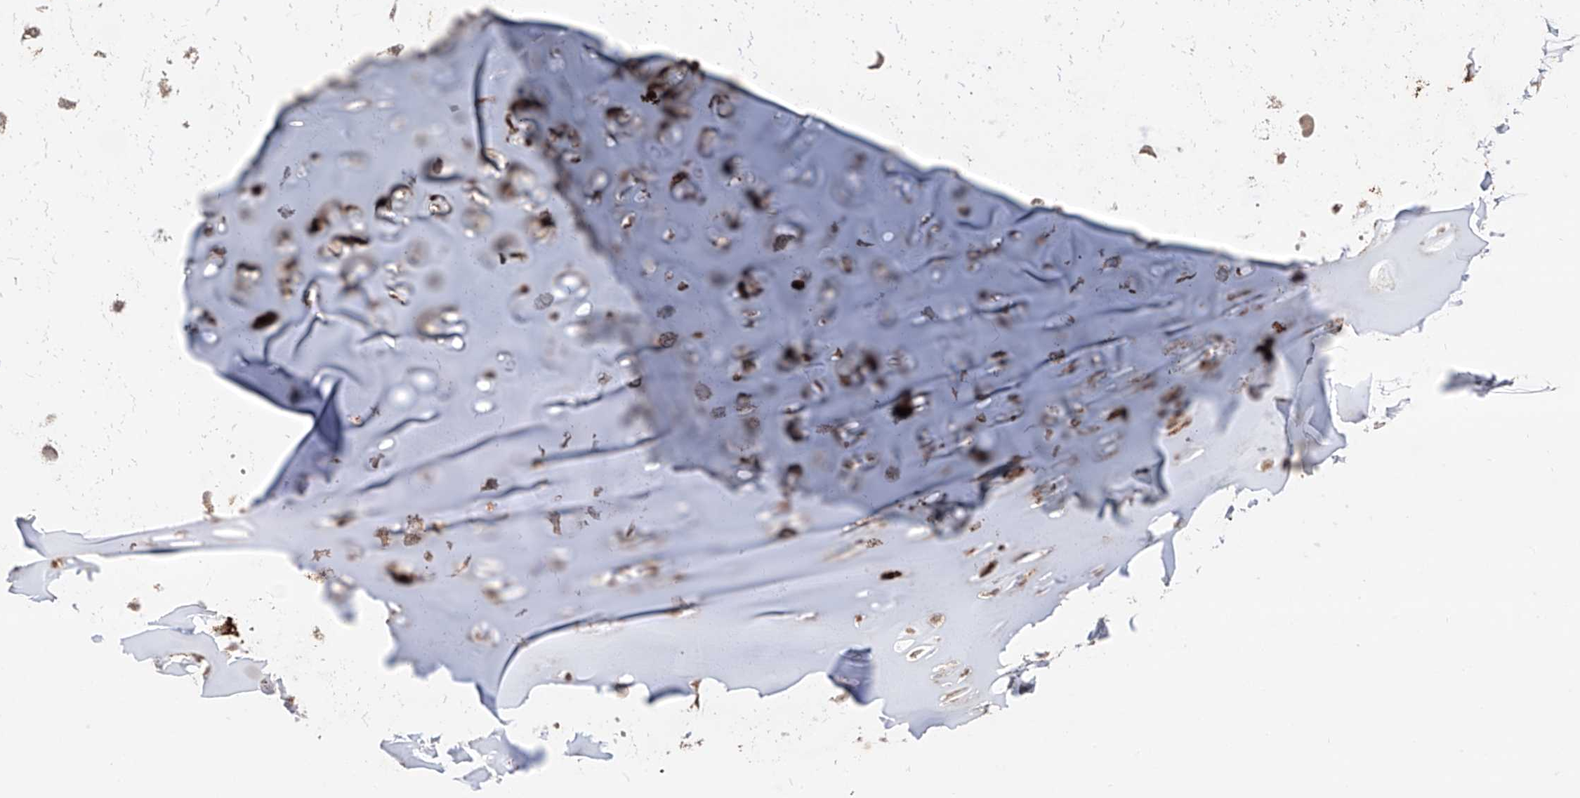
{"staining": {"intensity": "moderate", "quantity": ">75%", "location": "cytoplasmic/membranous"}, "tissue": "adipose tissue", "cell_type": "Adipocytes", "image_type": "normal", "snomed": [{"axis": "morphology", "description": "Normal tissue, NOS"}, {"axis": "morphology", "description": "Basal cell carcinoma"}, {"axis": "topography", "description": "Cartilage tissue"}, {"axis": "topography", "description": "Nasopharynx"}, {"axis": "topography", "description": "Oral tissue"}], "caption": "Approximately >75% of adipocytes in unremarkable adipose tissue reveal moderate cytoplasmic/membranous protein expression as visualized by brown immunohistochemical staining.", "gene": "EDN1", "patient": {"sex": "female", "age": 77}}